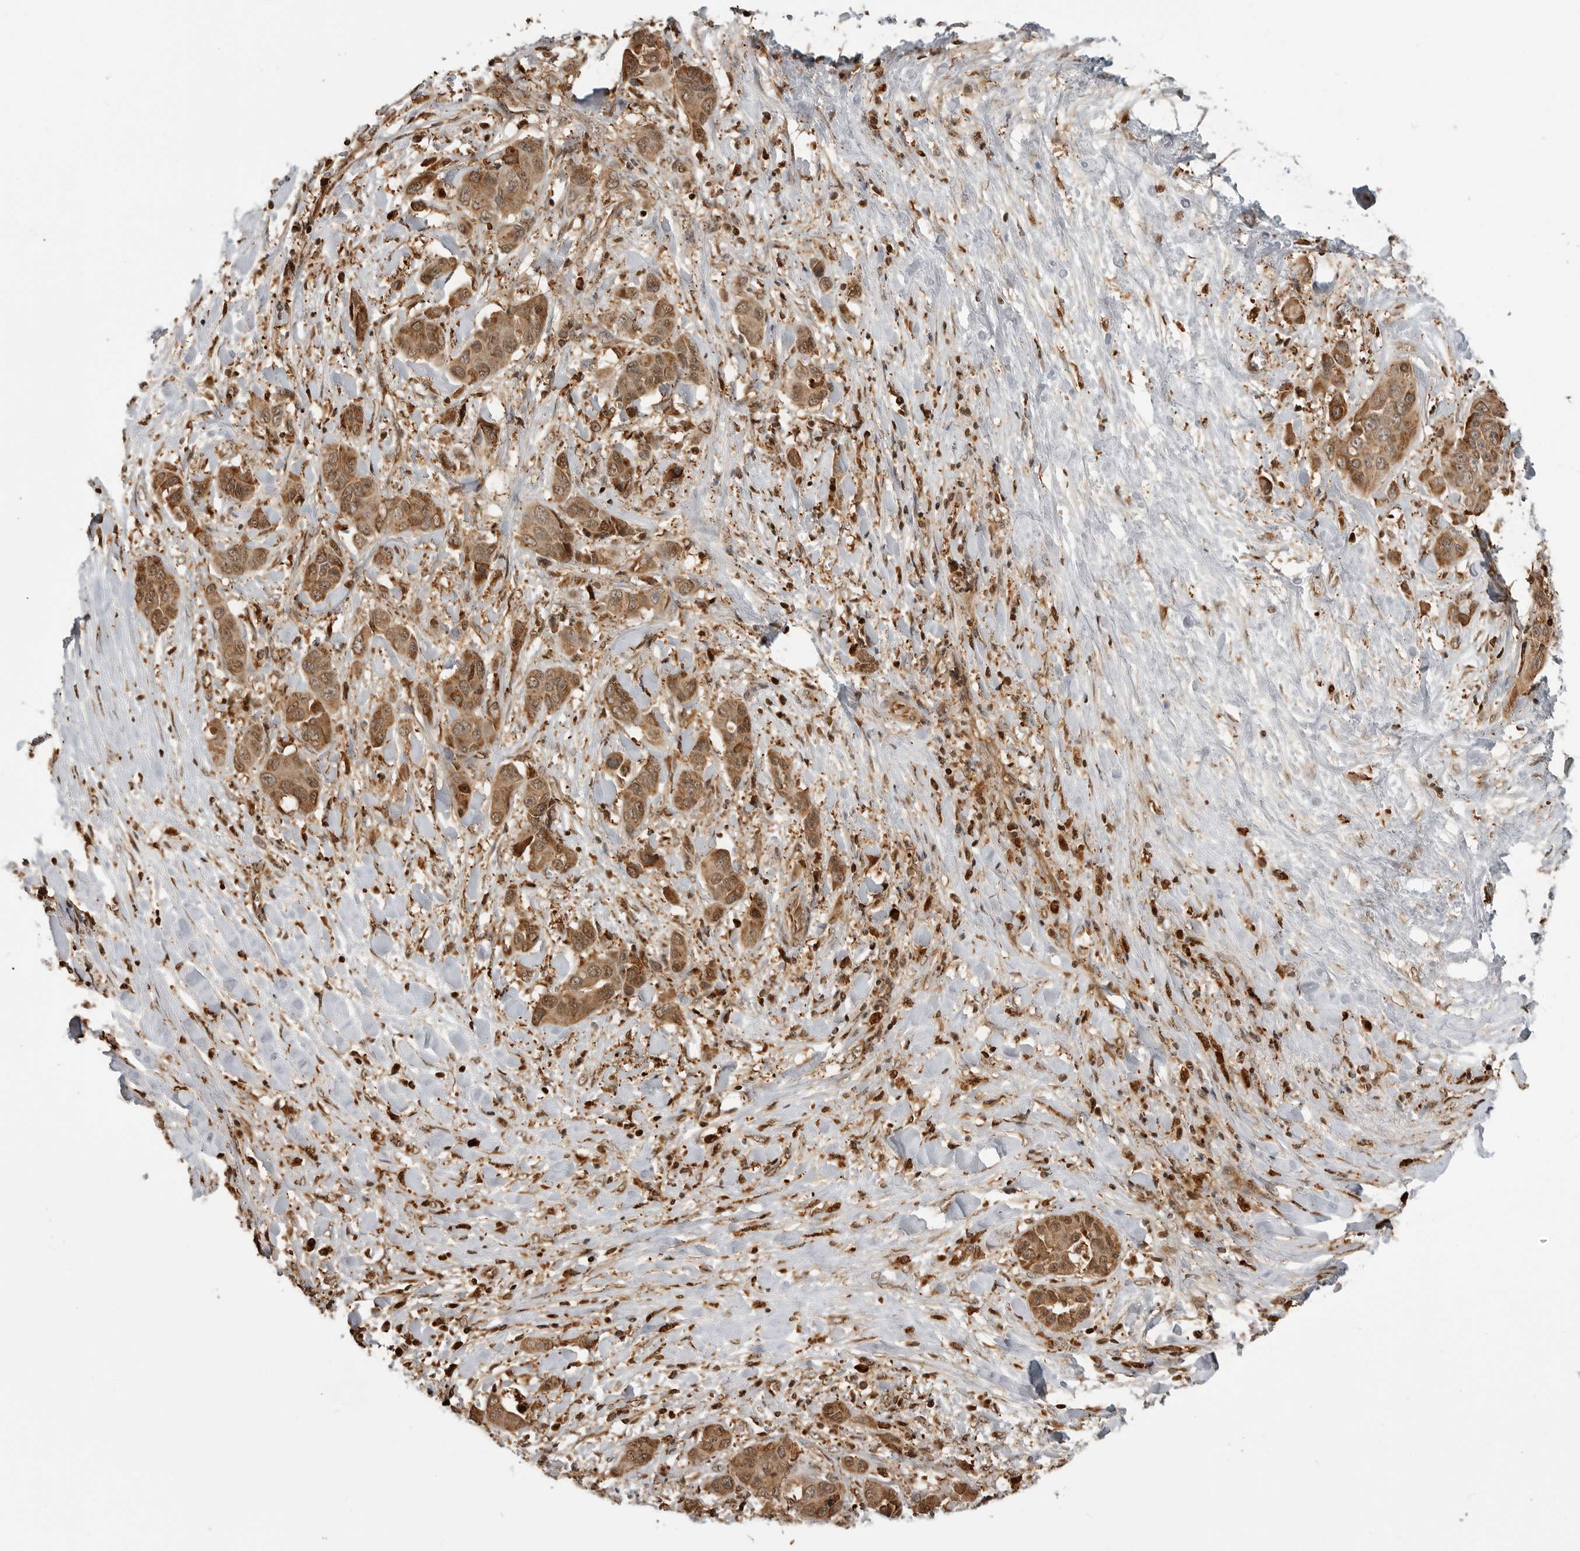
{"staining": {"intensity": "moderate", "quantity": ">75%", "location": "cytoplasmic/membranous,nuclear"}, "tissue": "liver cancer", "cell_type": "Tumor cells", "image_type": "cancer", "snomed": [{"axis": "morphology", "description": "Cholangiocarcinoma"}, {"axis": "topography", "description": "Liver"}], "caption": "Cholangiocarcinoma (liver) stained for a protein (brown) demonstrates moderate cytoplasmic/membranous and nuclear positive staining in approximately >75% of tumor cells.", "gene": "BMP2K", "patient": {"sex": "female", "age": 52}}